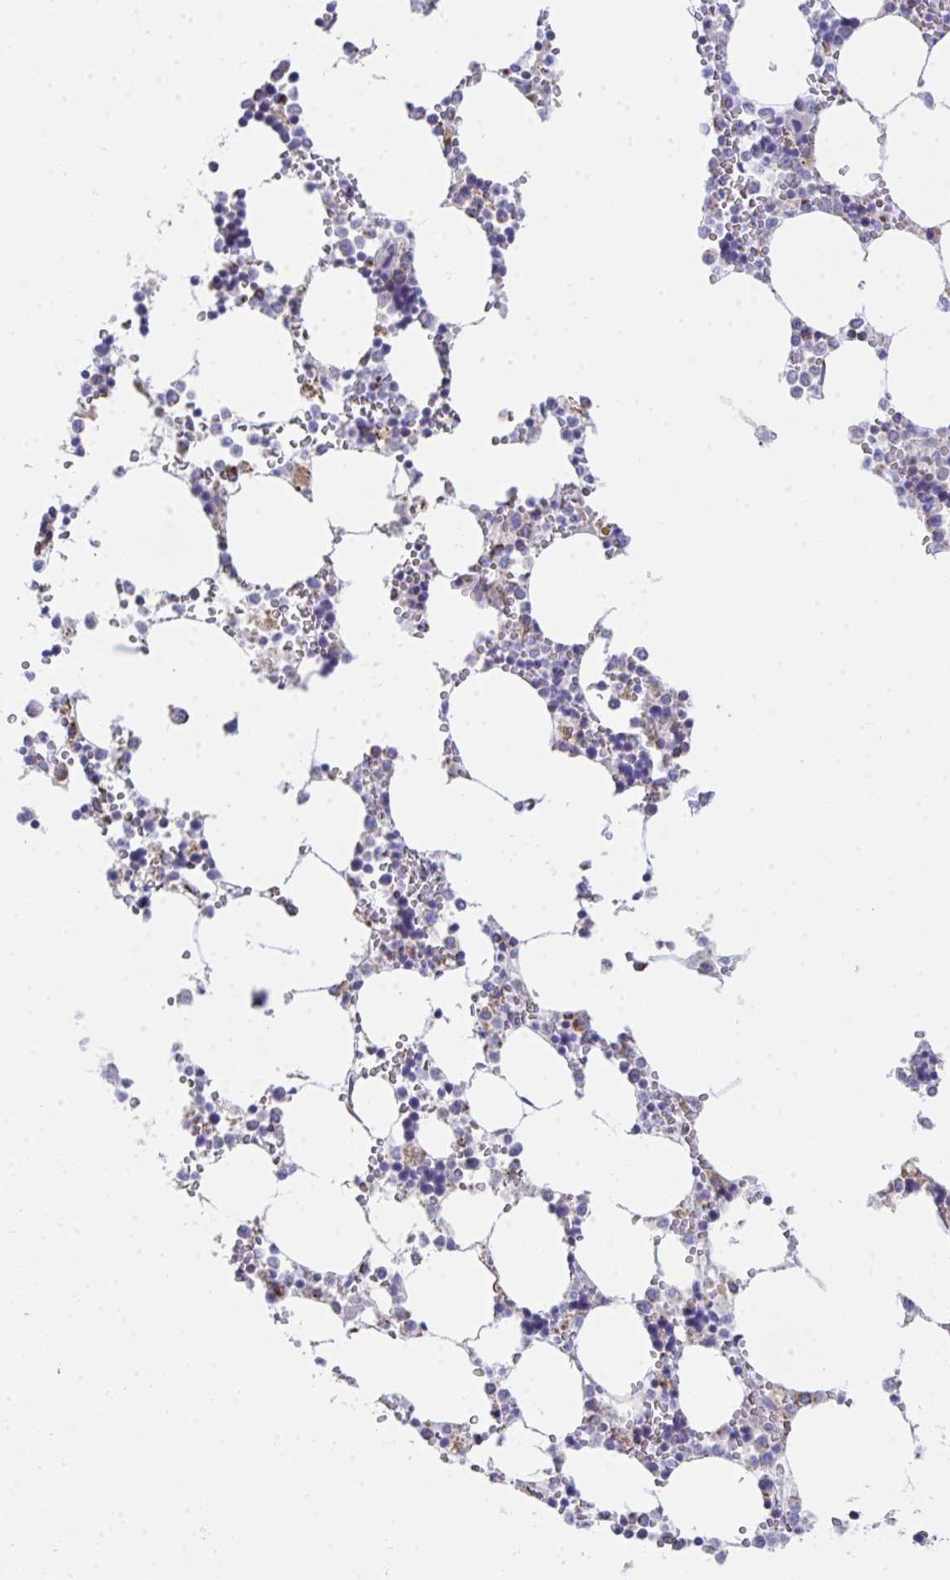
{"staining": {"intensity": "weak", "quantity": "<25%", "location": "cytoplasmic/membranous"}, "tissue": "bone marrow", "cell_type": "Hematopoietic cells", "image_type": "normal", "snomed": [{"axis": "morphology", "description": "Normal tissue, NOS"}, {"axis": "topography", "description": "Bone marrow"}], "caption": "A high-resolution histopathology image shows immunohistochemistry (IHC) staining of benign bone marrow, which demonstrates no significant expression in hematopoietic cells.", "gene": "AIFM1", "patient": {"sex": "male", "age": 64}}